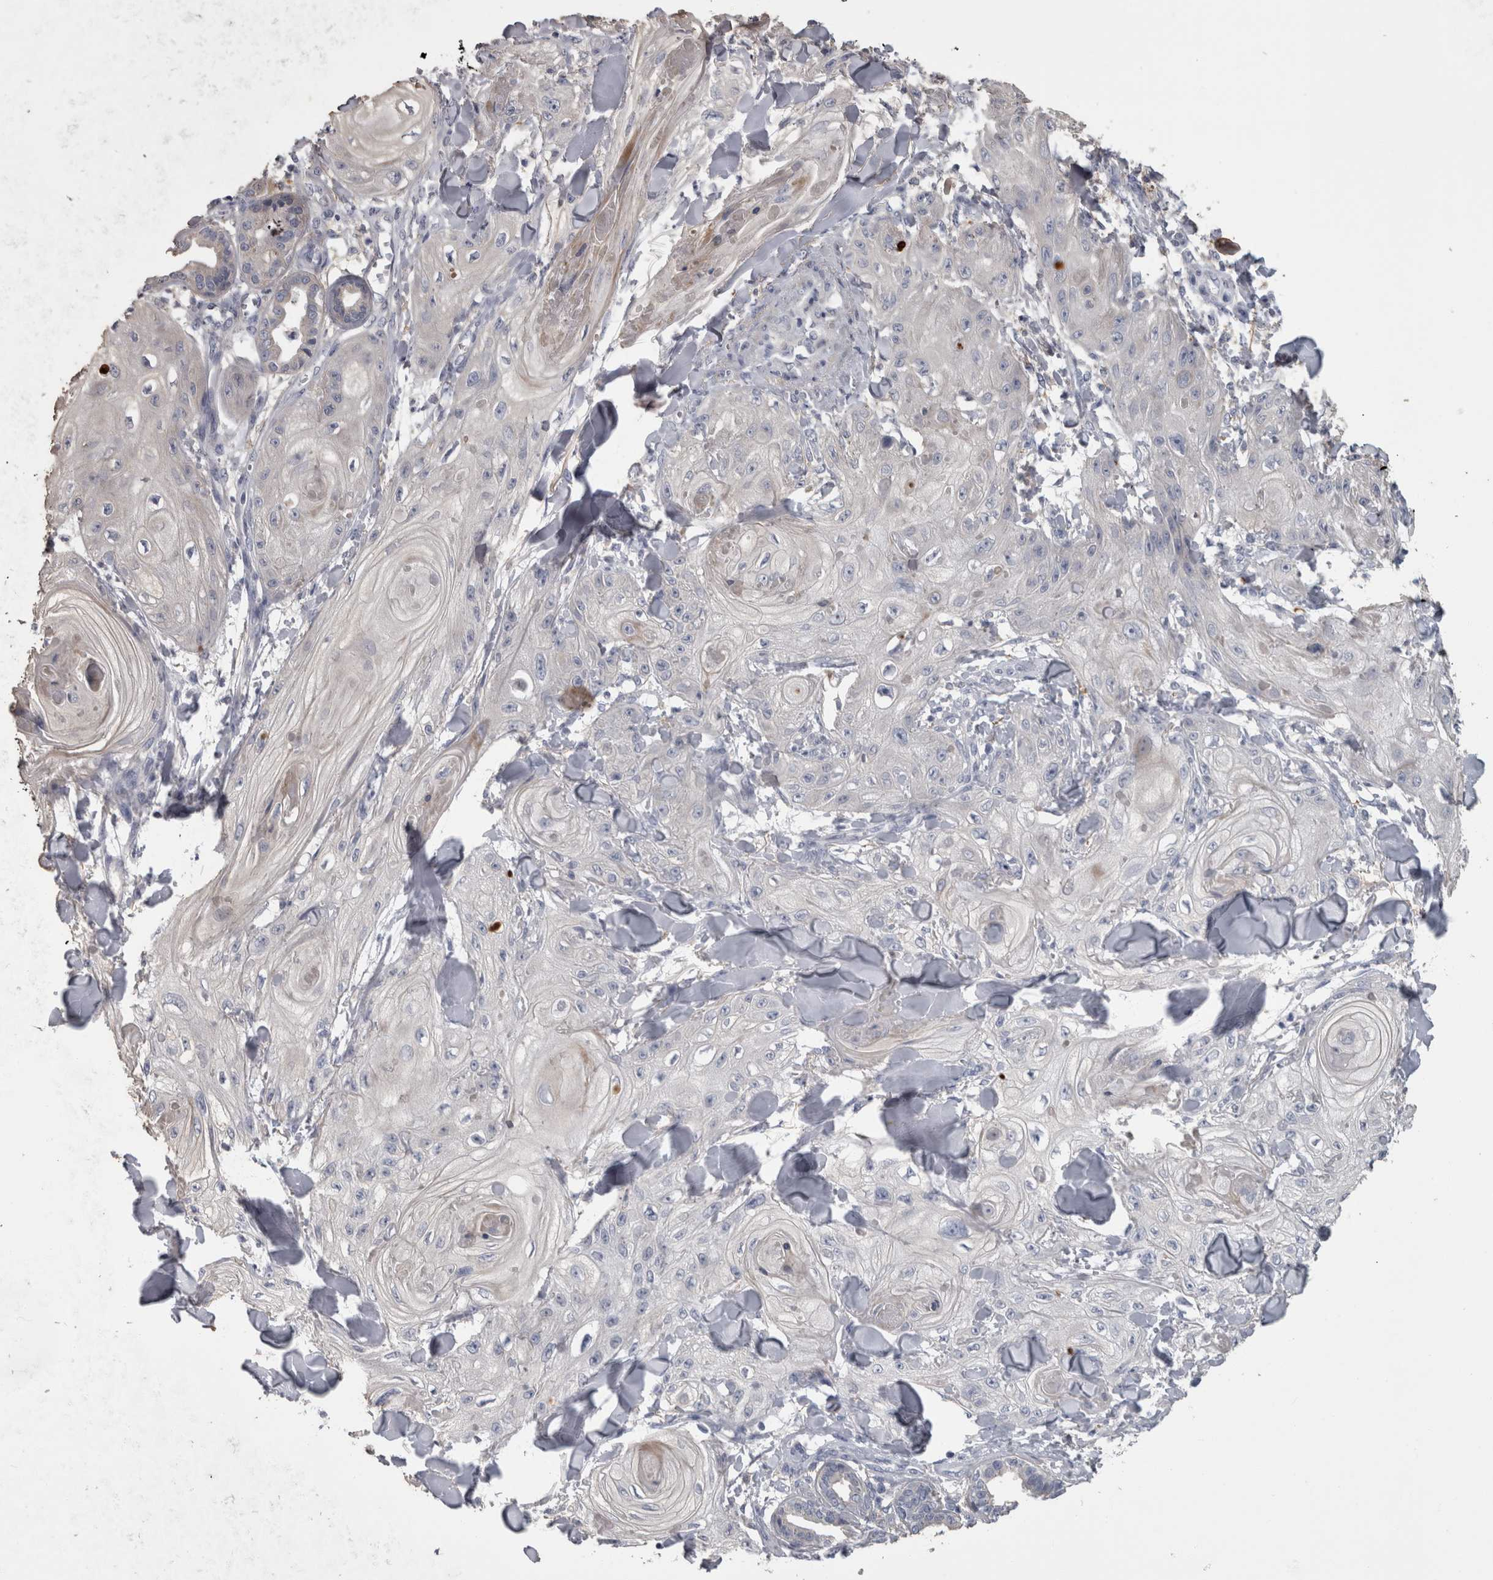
{"staining": {"intensity": "negative", "quantity": "none", "location": "none"}, "tissue": "skin cancer", "cell_type": "Tumor cells", "image_type": "cancer", "snomed": [{"axis": "morphology", "description": "Squamous cell carcinoma, NOS"}, {"axis": "topography", "description": "Skin"}], "caption": "This is an IHC histopathology image of human skin squamous cell carcinoma. There is no expression in tumor cells.", "gene": "EFEMP2", "patient": {"sex": "male", "age": 74}}